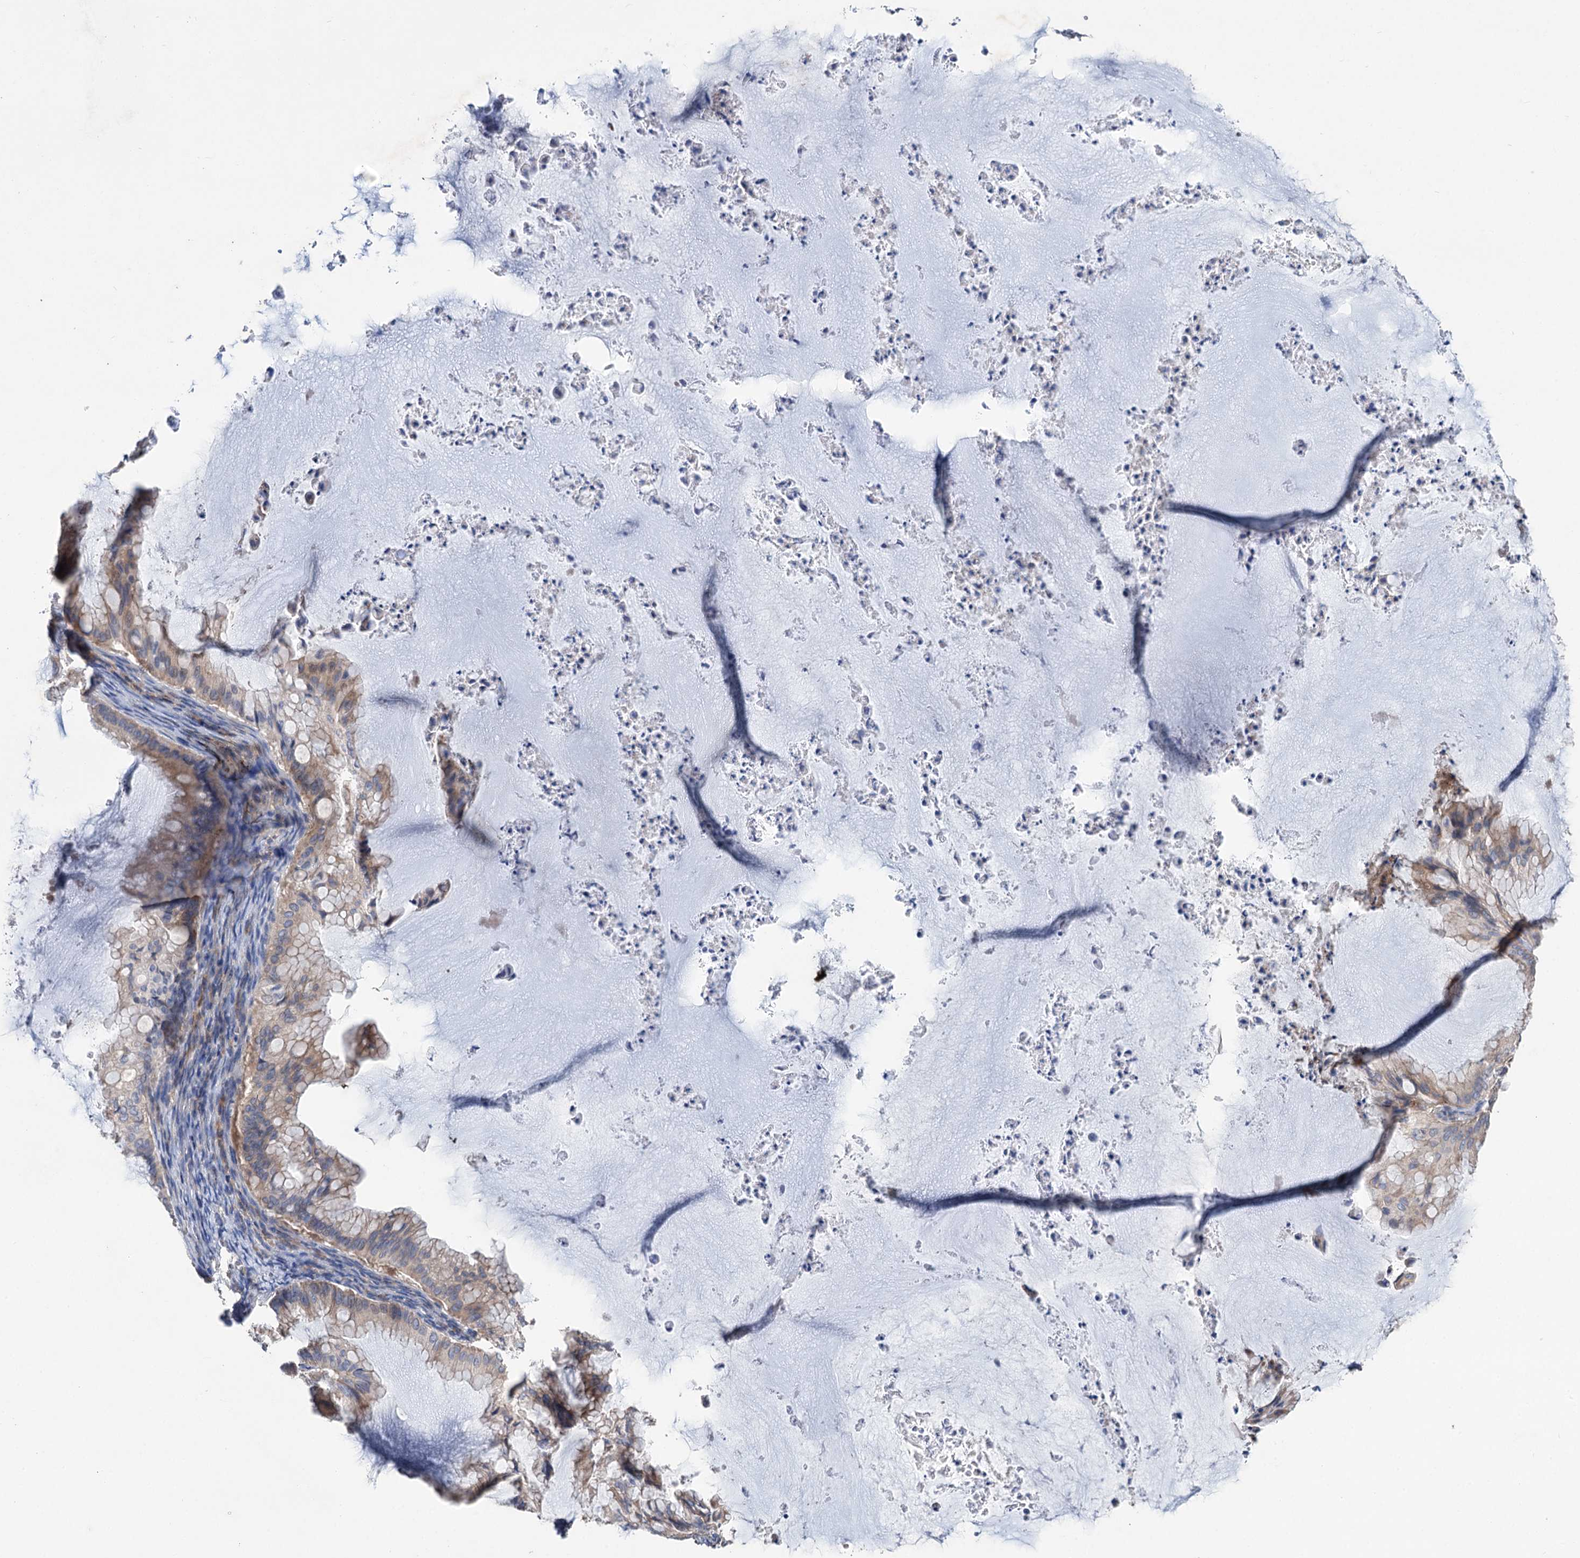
{"staining": {"intensity": "weak", "quantity": "25%-75%", "location": "cytoplasmic/membranous"}, "tissue": "ovarian cancer", "cell_type": "Tumor cells", "image_type": "cancer", "snomed": [{"axis": "morphology", "description": "Cystadenocarcinoma, mucinous, NOS"}, {"axis": "topography", "description": "Ovary"}], "caption": "Tumor cells reveal low levels of weak cytoplasmic/membranous staining in about 25%-75% of cells in ovarian cancer.", "gene": "CLPB", "patient": {"sex": "female", "age": 71}}